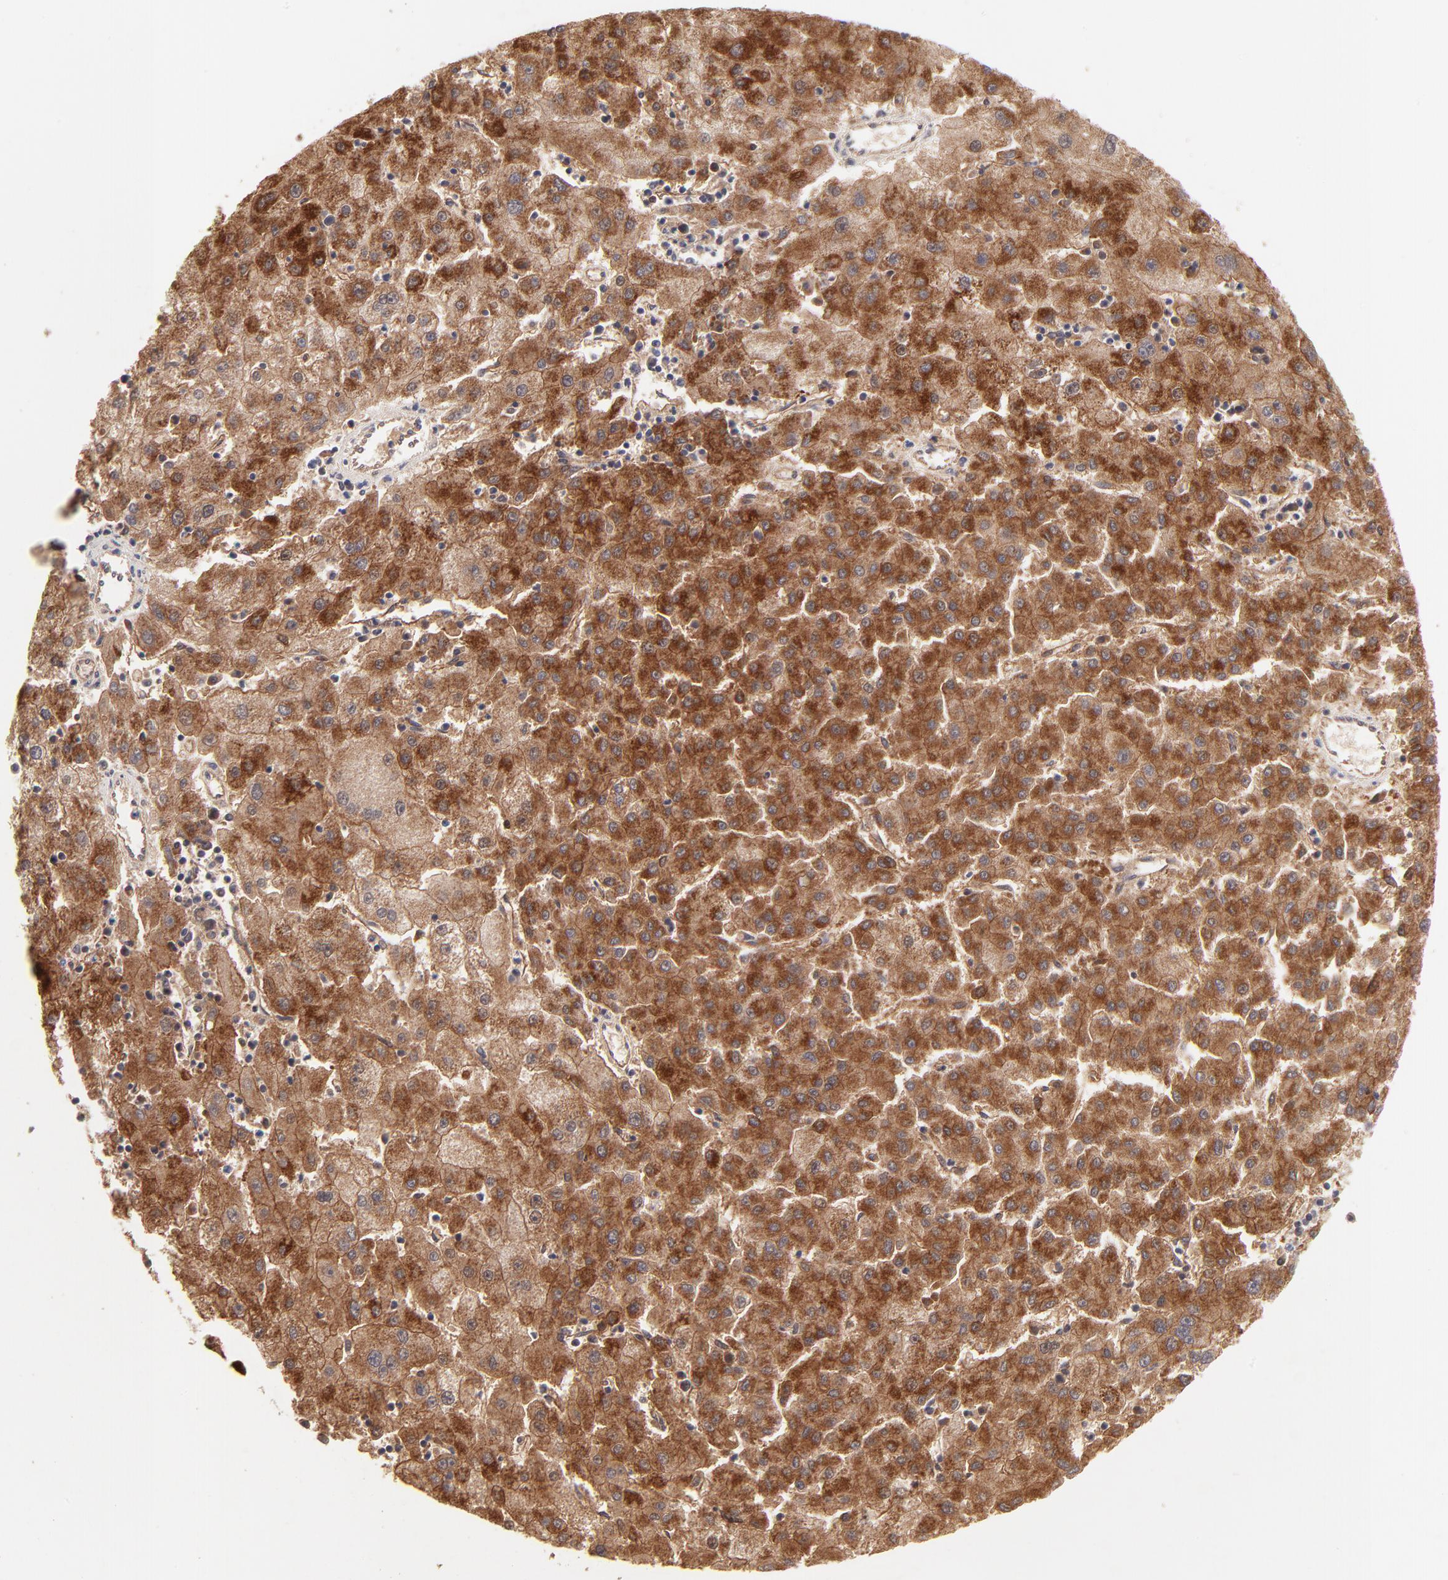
{"staining": {"intensity": "strong", "quantity": ">75%", "location": "cytoplasmic/membranous"}, "tissue": "liver cancer", "cell_type": "Tumor cells", "image_type": "cancer", "snomed": [{"axis": "morphology", "description": "Carcinoma, Hepatocellular, NOS"}, {"axis": "topography", "description": "Liver"}], "caption": "DAB immunohistochemical staining of human liver cancer shows strong cytoplasmic/membranous protein positivity in approximately >75% of tumor cells. (brown staining indicates protein expression, while blue staining denotes nuclei).", "gene": "STAP2", "patient": {"sex": "male", "age": 72}}